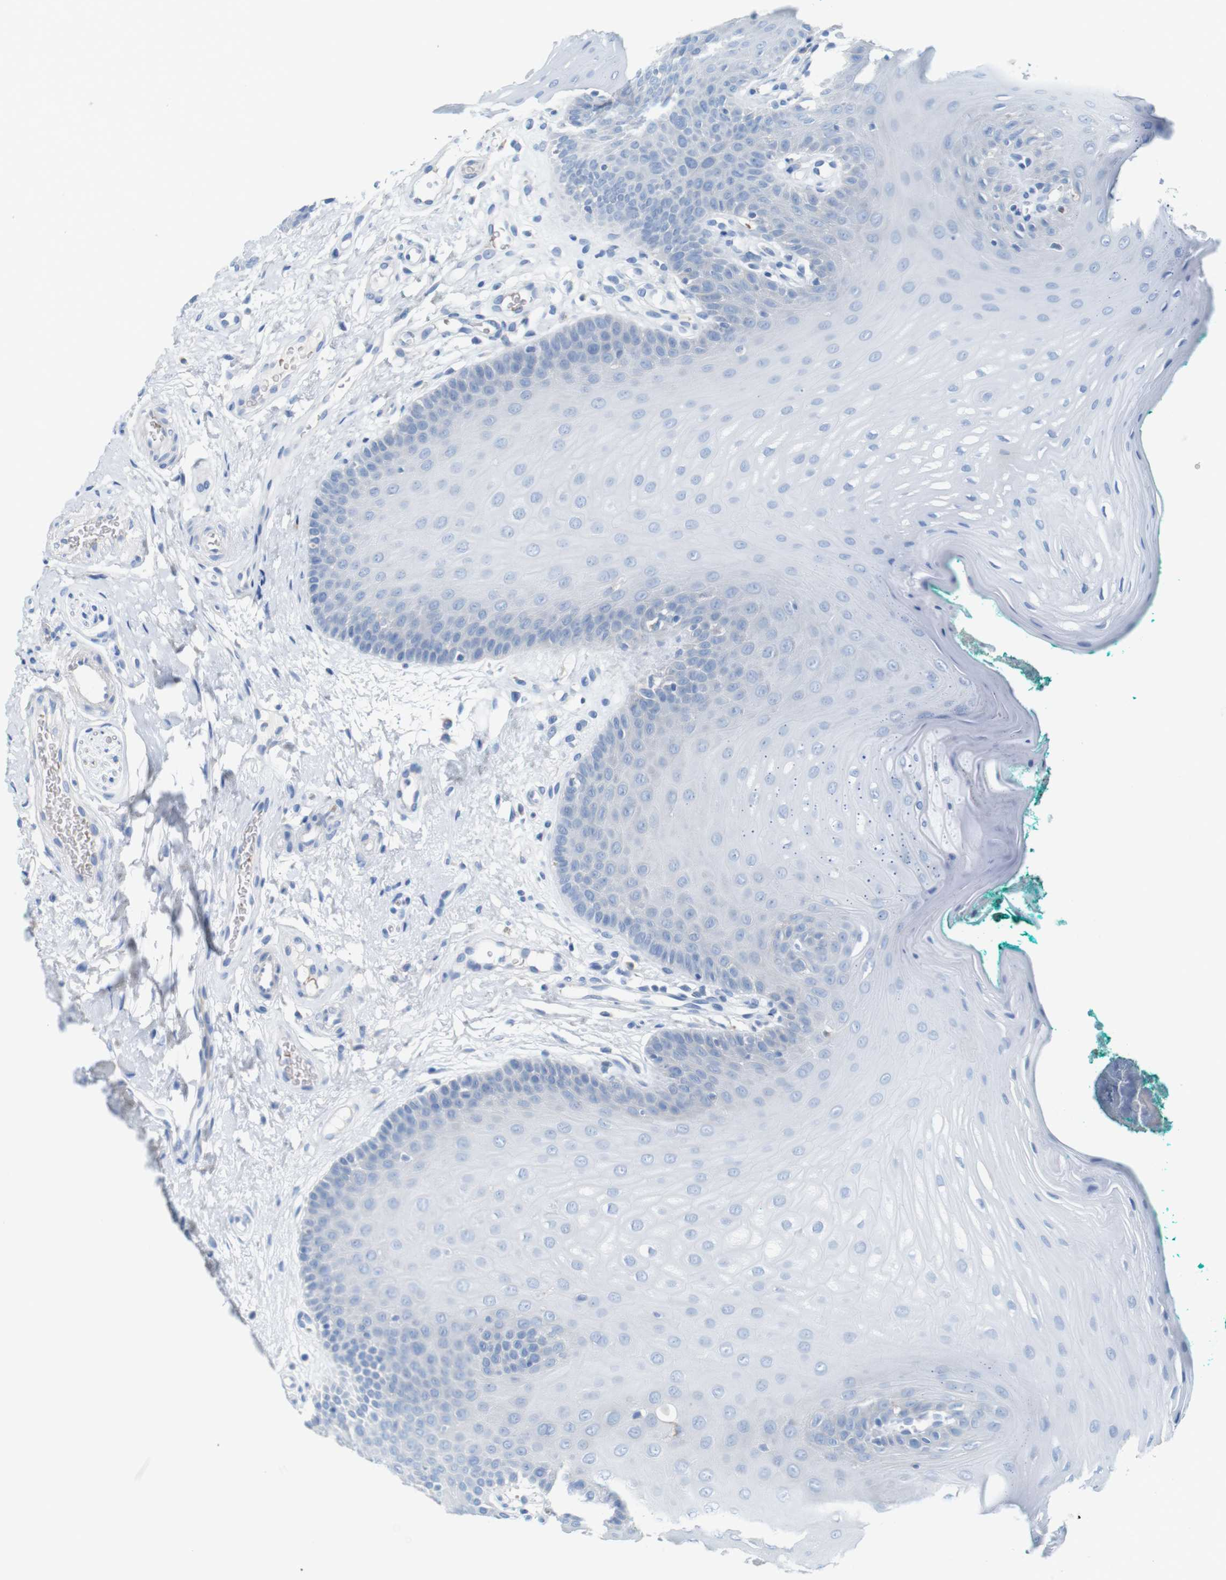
{"staining": {"intensity": "negative", "quantity": "none", "location": "none"}, "tissue": "oral mucosa", "cell_type": "Squamous epithelial cells", "image_type": "normal", "snomed": [{"axis": "morphology", "description": "Normal tissue, NOS"}, {"axis": "topography", "description": "Skeletal muscle"}, {"axis": "topography", "description": "Oral tissue"}], "caption": "Human oral mucosa stained for a protein using immunohistochemistry shows no positivity in squamous epithelial cells.", "gene": "IGSF8", "patient": {"sex": "male", "age": 58}}